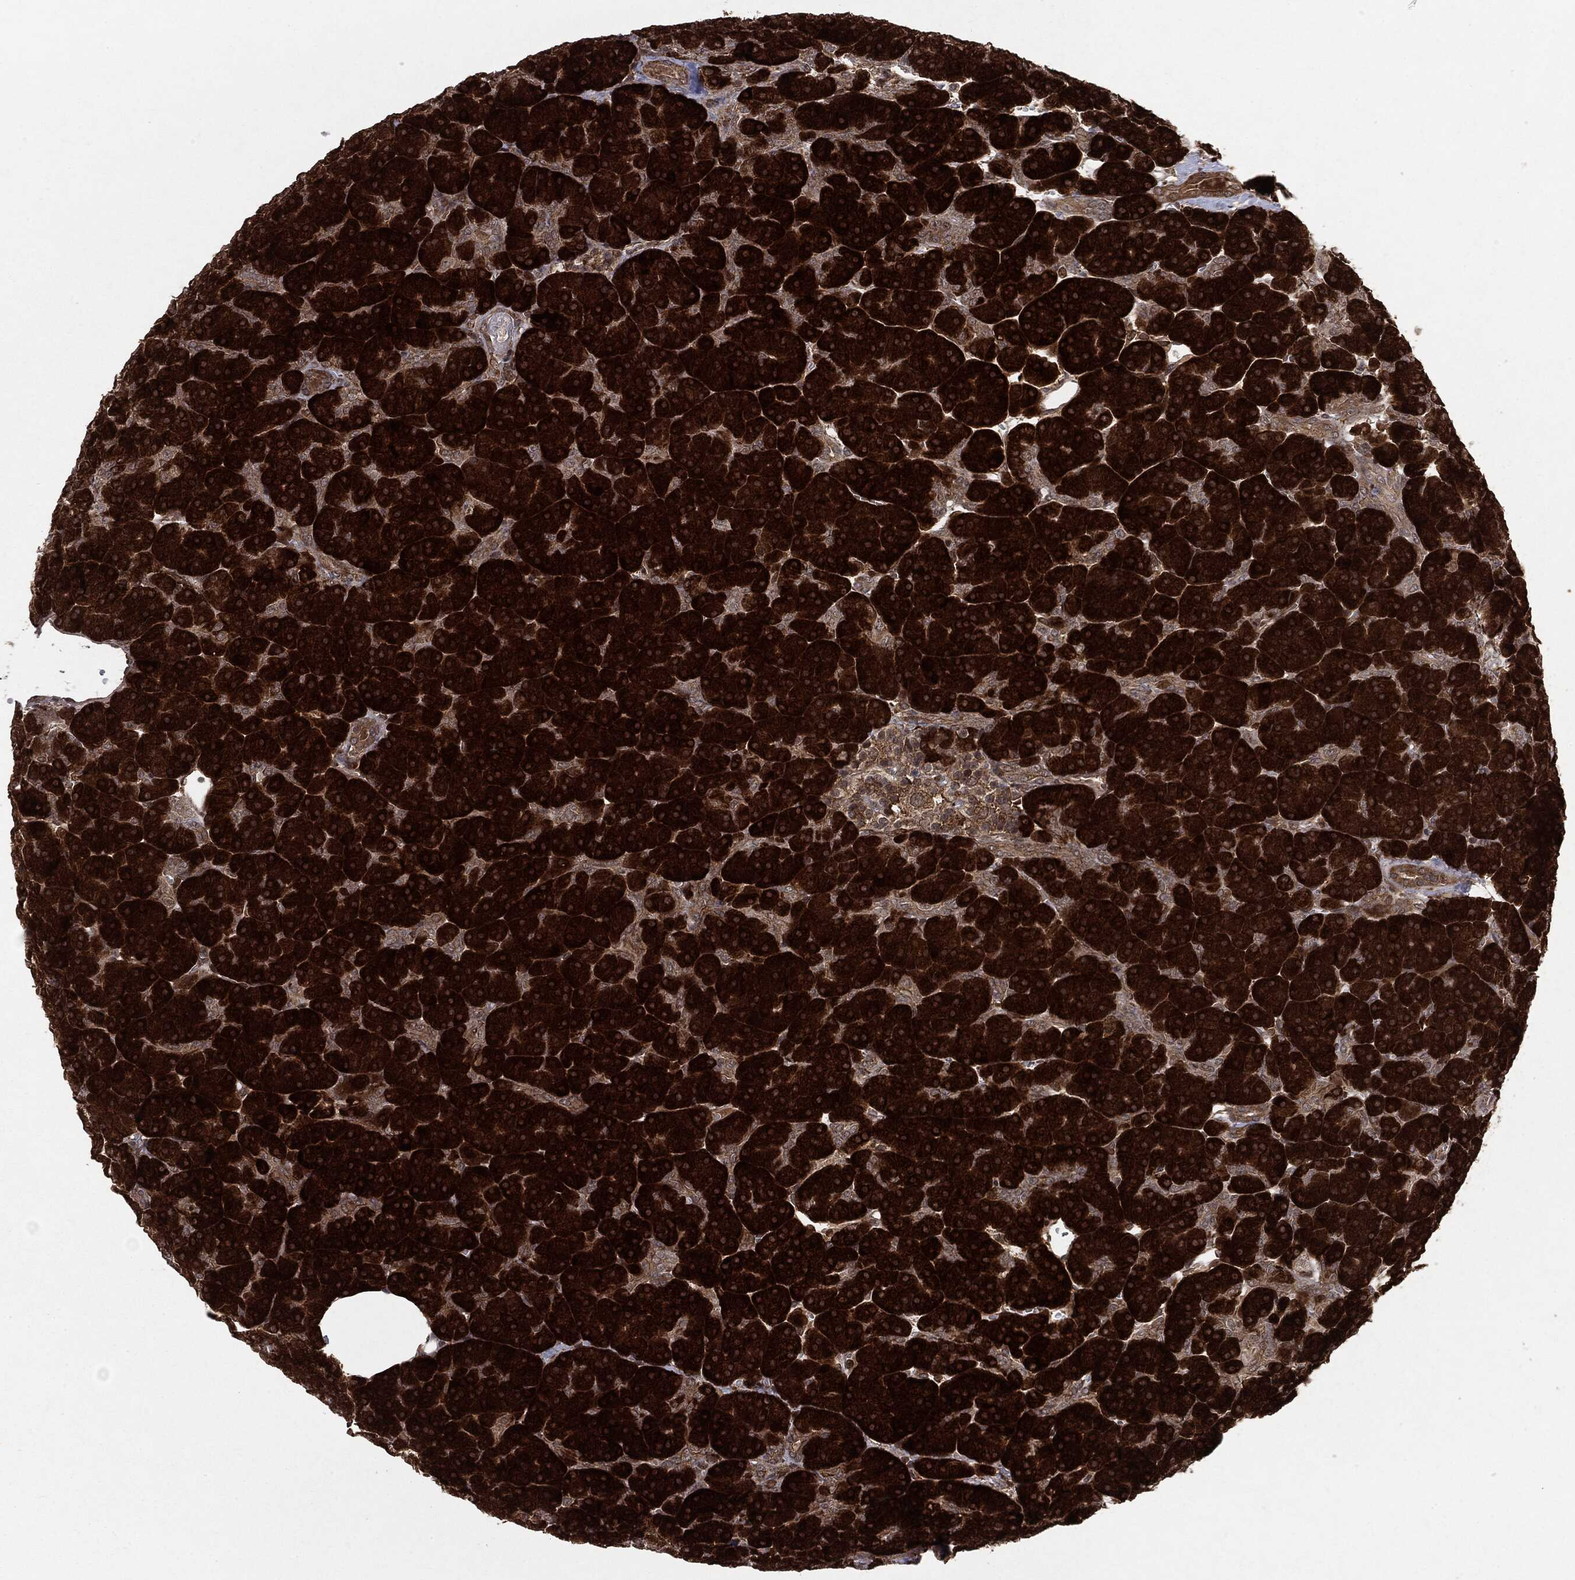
{"staining": {"intensity": "strong", "quantity": ">75%", "location": "cytoplasmic/membranous"}, "tissue": "pancreas", "cell_type": "Exocrine glandular cells", "image_type": "normal", "snomed": [{"axis": "morphology", "description": "Normal tissue, NOS"}, {"axis": "topography", "description": "Pancreas"}], "caption": "Immunohistochemistry of benign human pancreas reveals high levels of strong cytoplasmic/membranous expression in about >75% of exocrine glandular cells. The staining is performed using DAB (3,3'-diaminobenzidine) brown chromogen to label protein expression. The nuclei are counter-stained blue using hematoxylin.", "gene": "OTUB1", "patient": {"sex": "male", "age": 61}}